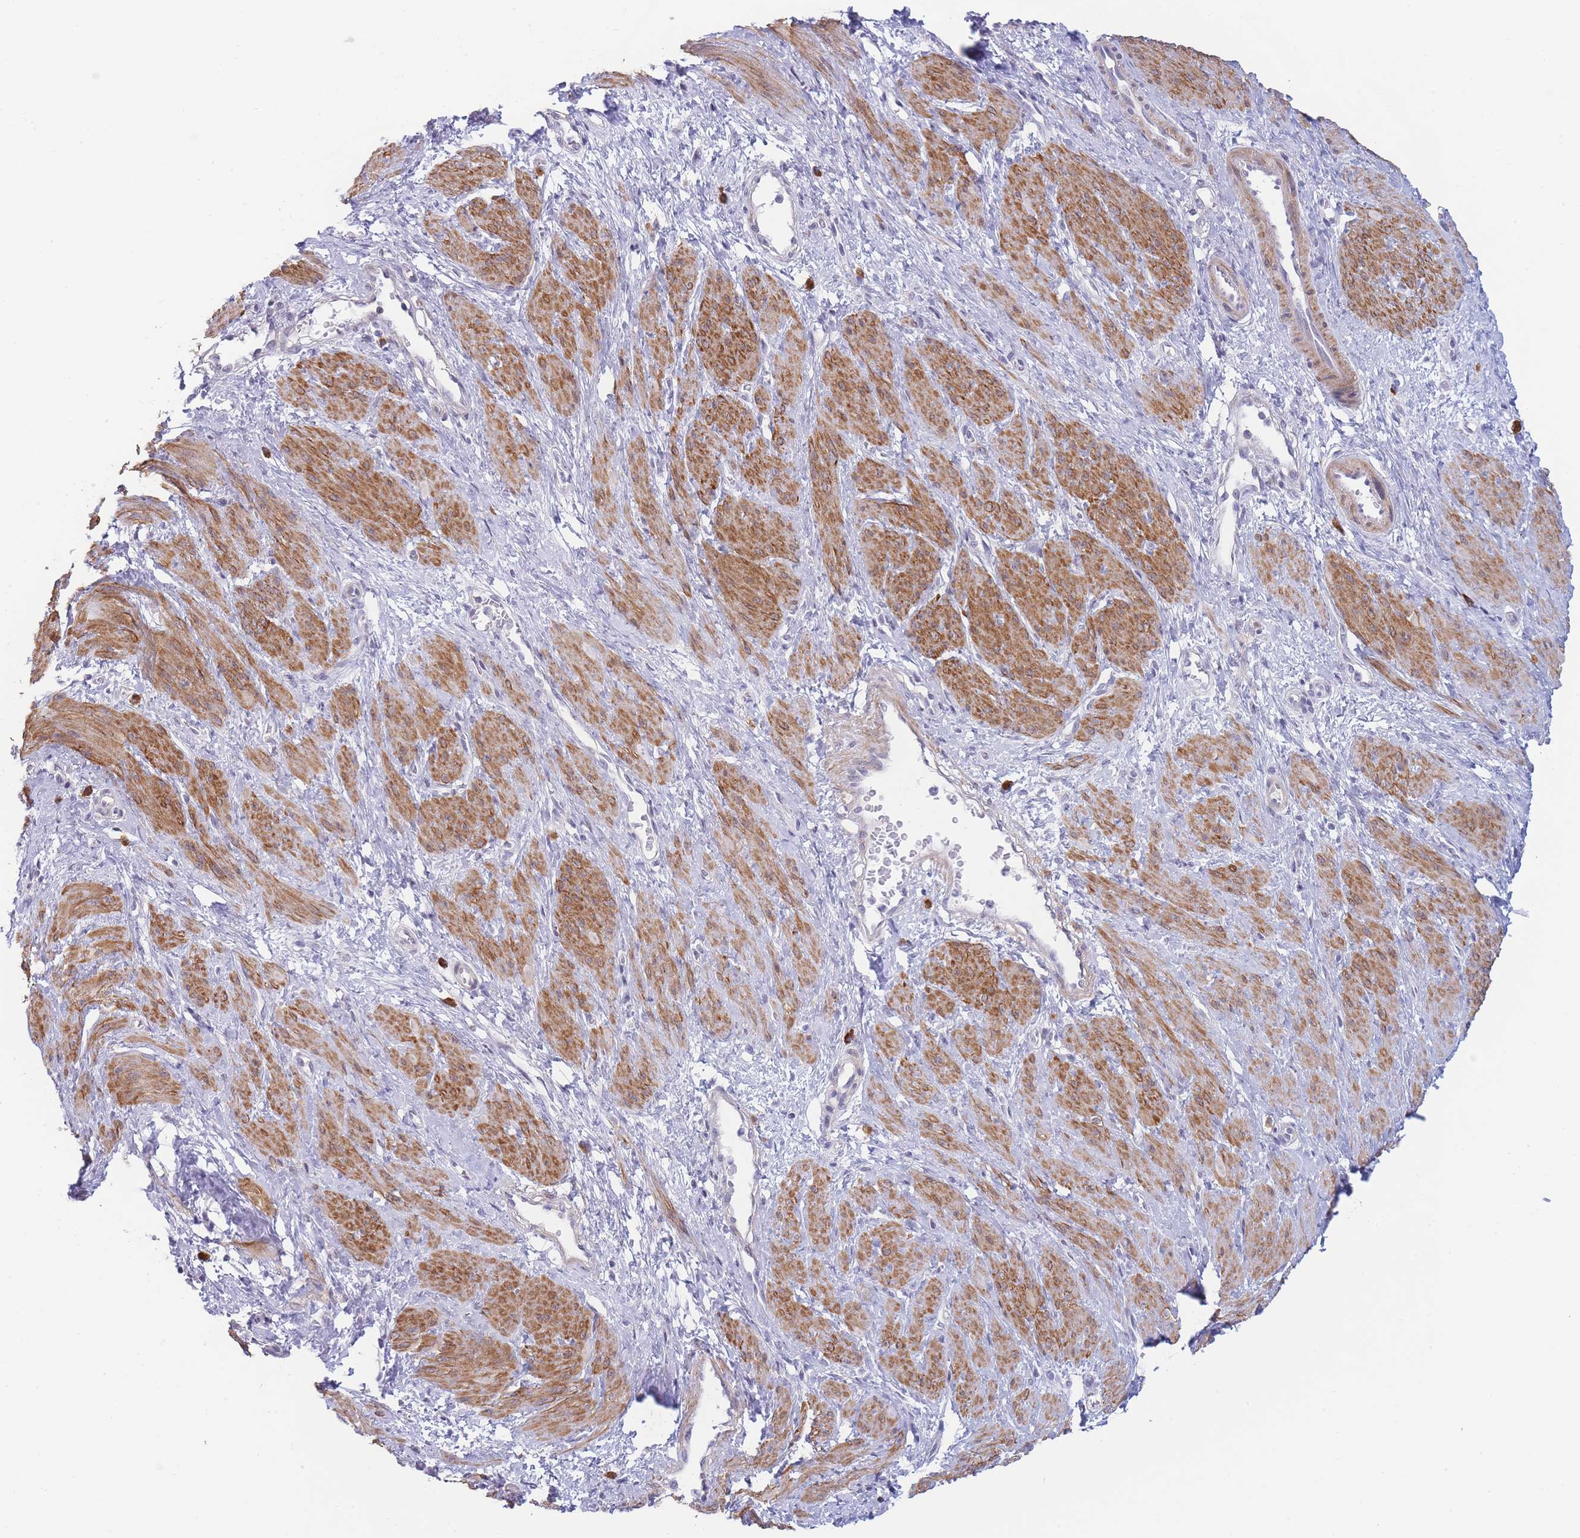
{"staining": {"intensity": "strong", "quantity": ">75%", "location": "cytoplasmic/membranous"}, "tissue": "smooth muscle", "cell_type": "Smooth muscle cells", "image_type": "normal", "snomed": [{"axis": "morphology", "description": "Normal tissue, NOS"}, {"axis": "topography", "description": "Smooth muscle"}, {"axis": "topography", "description": "Uterus"}], "caption": "Human smooth muscle stained with a brown dye shows strong cytoplasmic/membranous positive expression in approximately >75% of smooth muscle cells.", "gene": "ASAP3", "patient": {"sex": "female", "age": 39}}